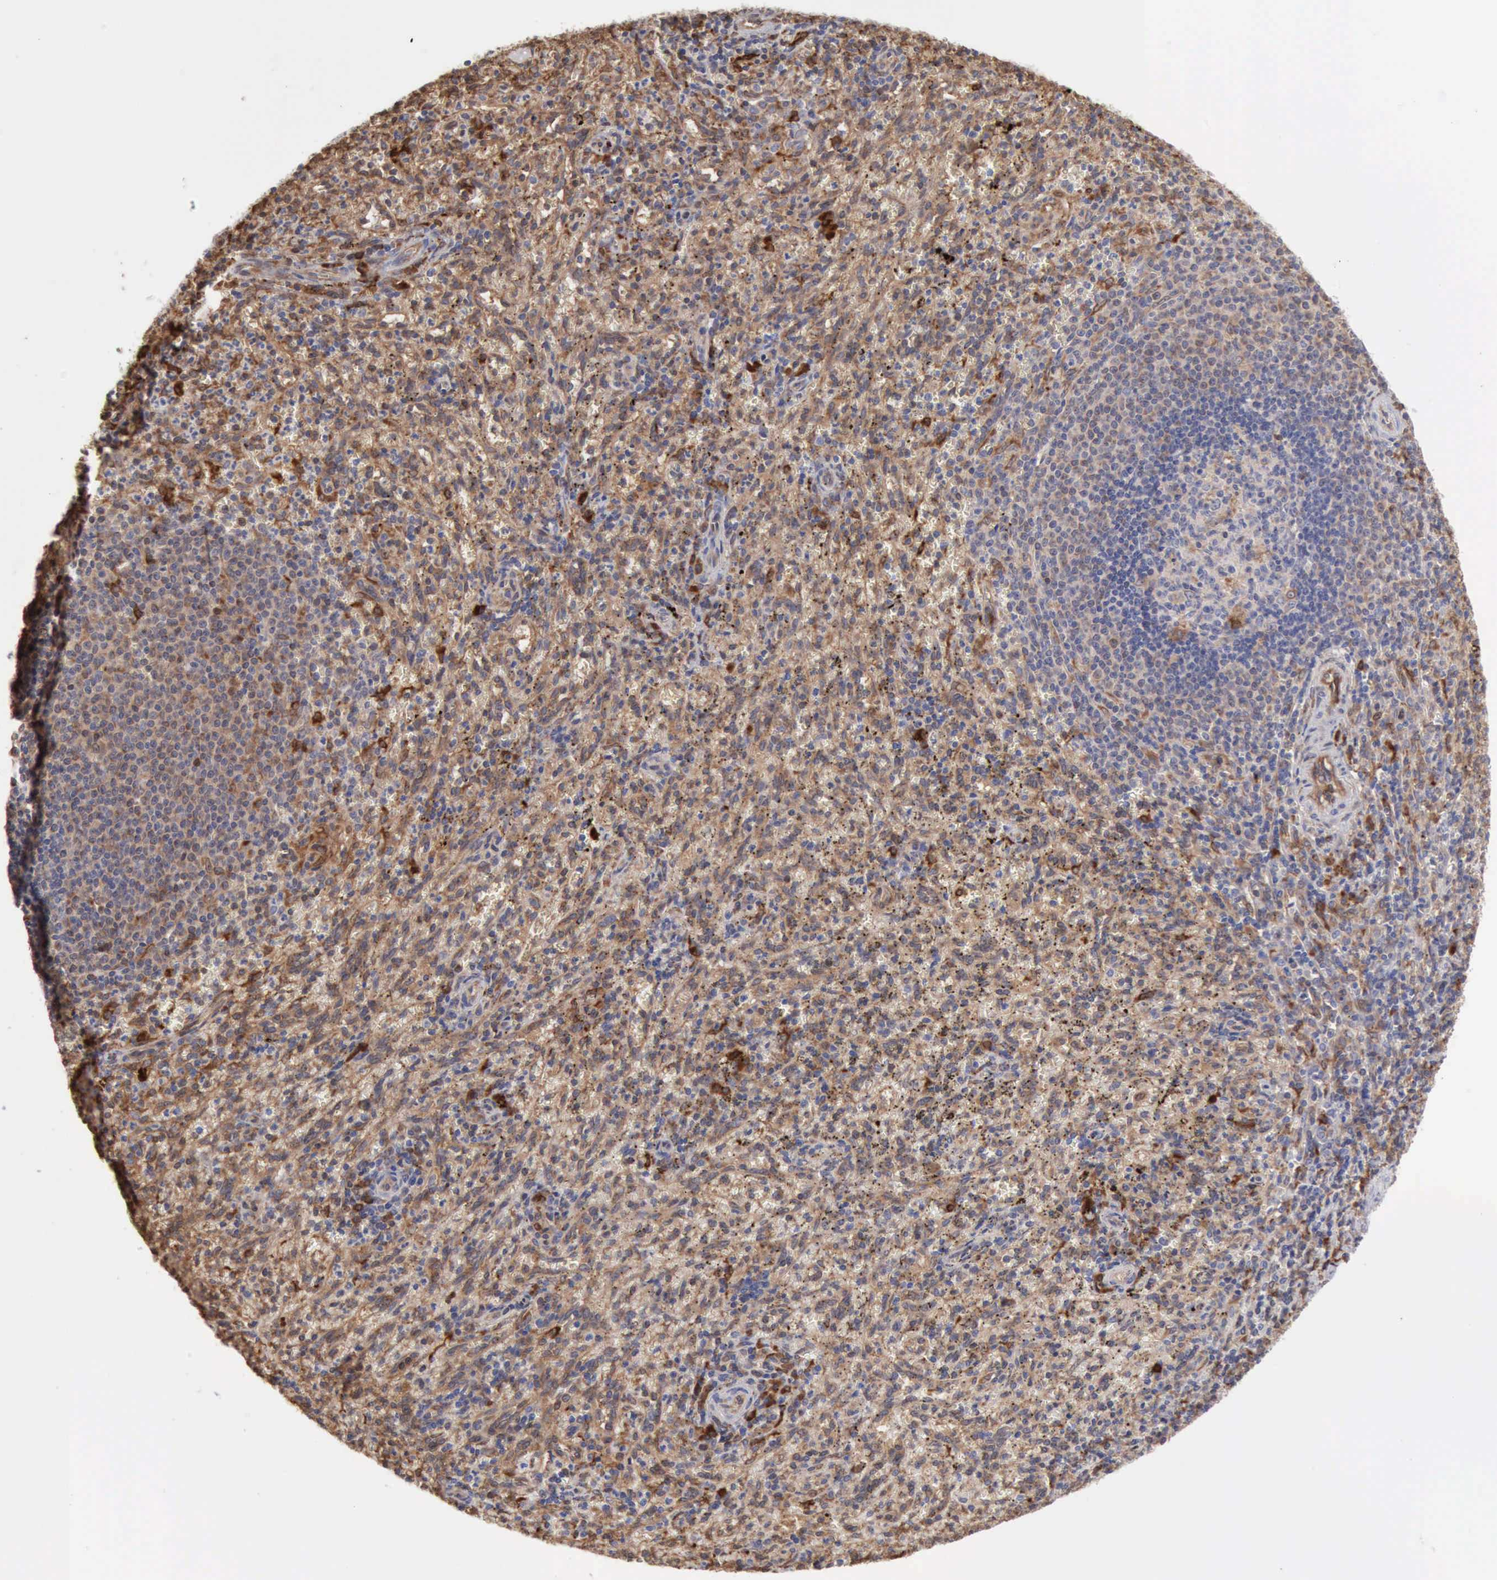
{"staining": {"intensity": "strong", "quantity": "<25%", "location": "cytoplasmic/membranous"}, "tissue": "spleen", "cell_type": "Cells in red pulp", "image_type": "normal", "snomed": [{"axis": "morphology", "description": "Normal tissue, NOS"}, {"axis": "topography", "description": "Spleen"}], "caption": "Cells in red pulp show strong cytoplasmic/membranous expression in about <25% of cells in normal spleen.", "gene": "APOL2", "patient": {"sex": "female", "age": 10}}